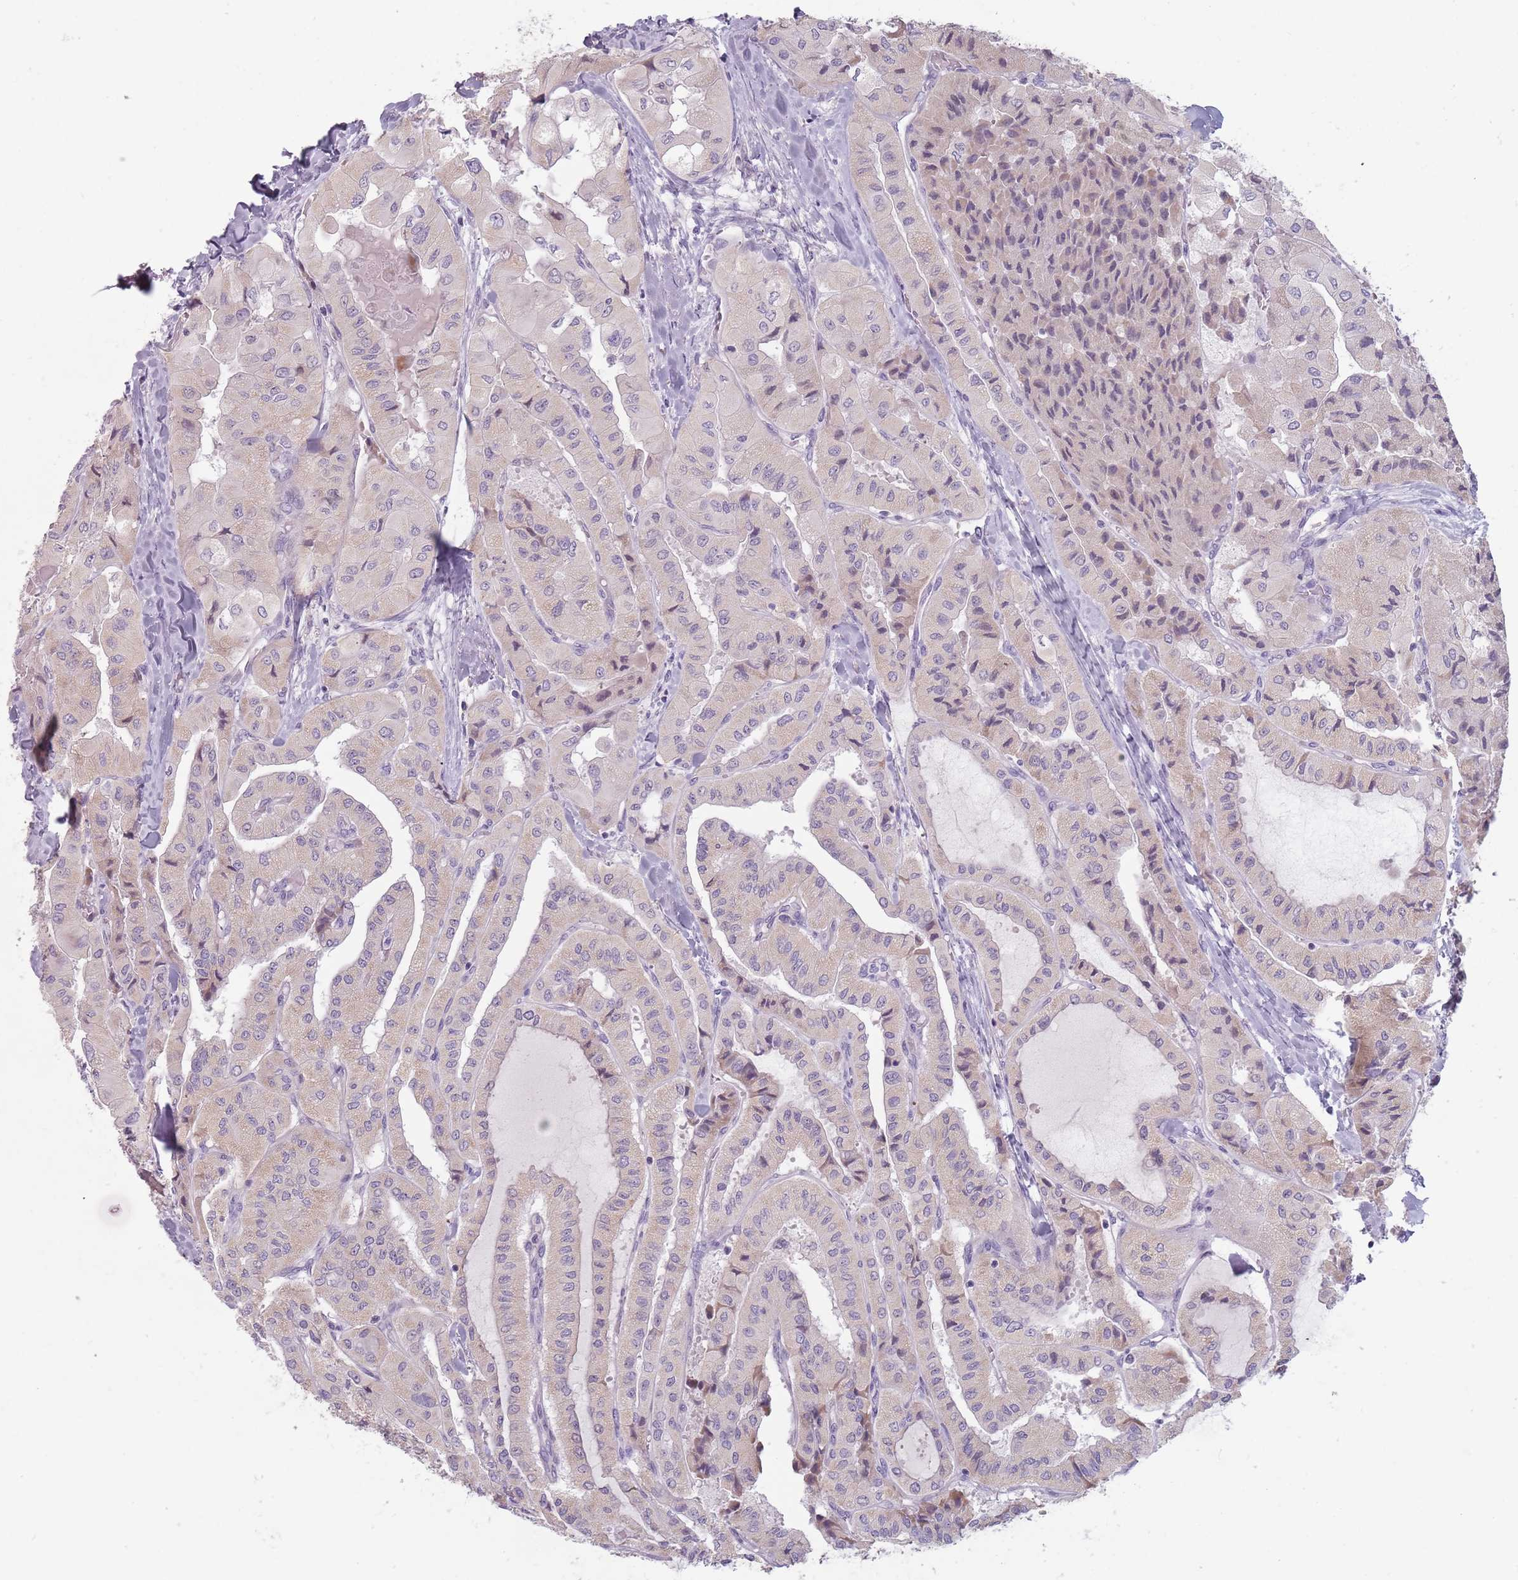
{"staining": {"intensity": "weak", "quantity": "25%-75%", "location": "cytoplasmic/membranous"}, "tissue": "thyroid cancer", "cell_type": "Tumor cells", "image_type": "cancer", "snomed": [{"axis": "morphology", "description": "Normal tissue, NOS"}, {"axis": "morphology", "description": "Papillary adenocarcinoma, NOS"}, {"axis": "topography", "description": "Thyroid gland"}], "caption": "Brown immunohistochemical staining in human papillary adenocarcinoma (thyroid) reveals weak cytoplasmic/membranous staining in about 25%-75% of tumor cells. The protein of interest is stained brown, and the nuclei are stained in blue (DAB IHC with brightfield microscopy, high magnification).", "gene": "CEP19", "patient": {"sex": "female", "age": 59}}